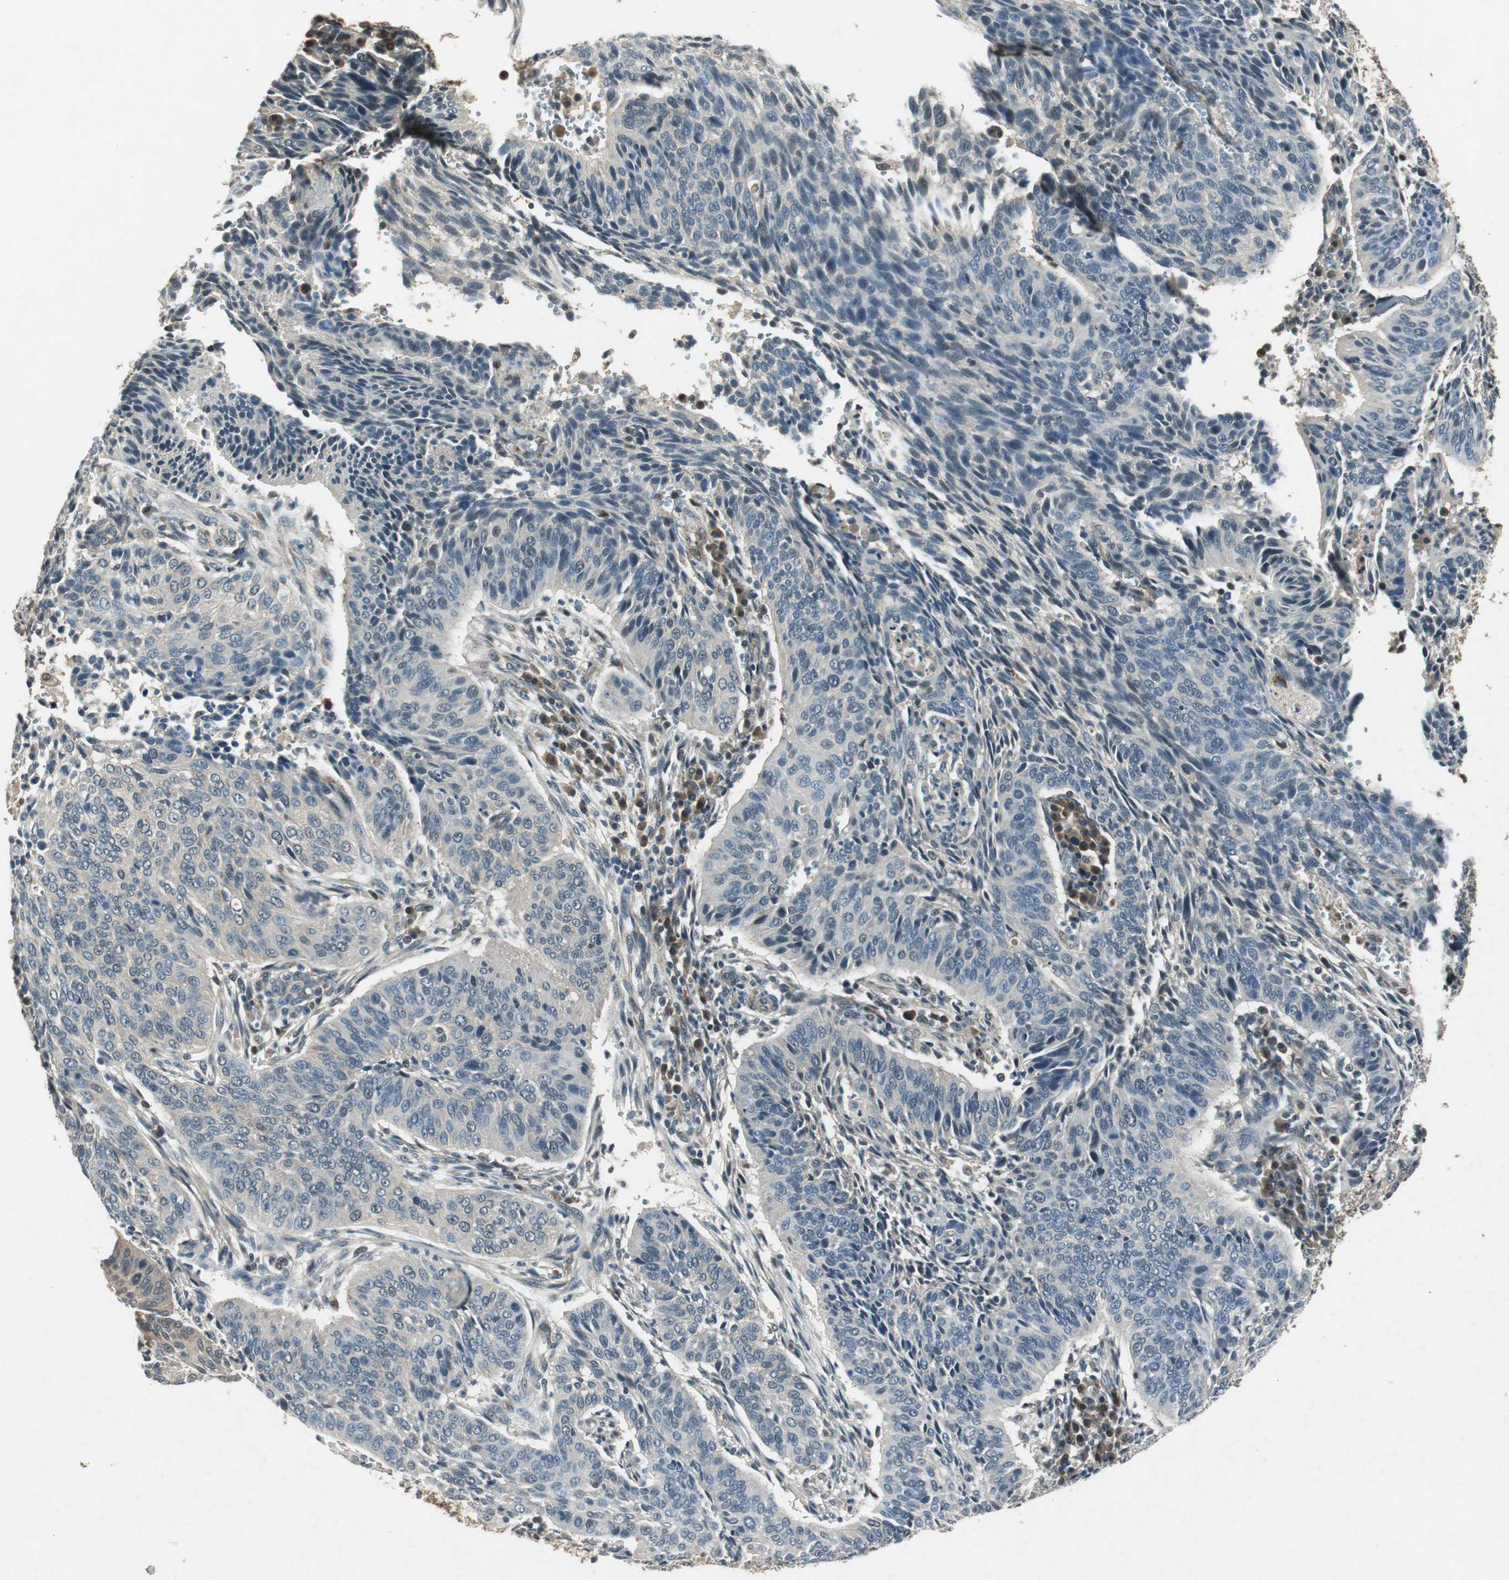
{"staining": {"intensity": "weak", "quantity": "<25%", "location": "cytoplasmic/membranous"}, "tissue": "cervical cancer", "cell_type": "Tumor cells", "image_type": "cancer", "snomed": [{"axis": "morphology", "description": "Squamous cell carcinoma, NOS"}, {"axis": "topography", "description": "Cervix"}], "caption": "Micrograph shows no significant protein positivity in tumor cells of cervical cancer (squamous cell carcinoma). (DAB immunohistochemistry (IHC) with hematoxylin counter stain).", "gene": "PSMB4", "patient": {"sex": "female", "age": 39}}